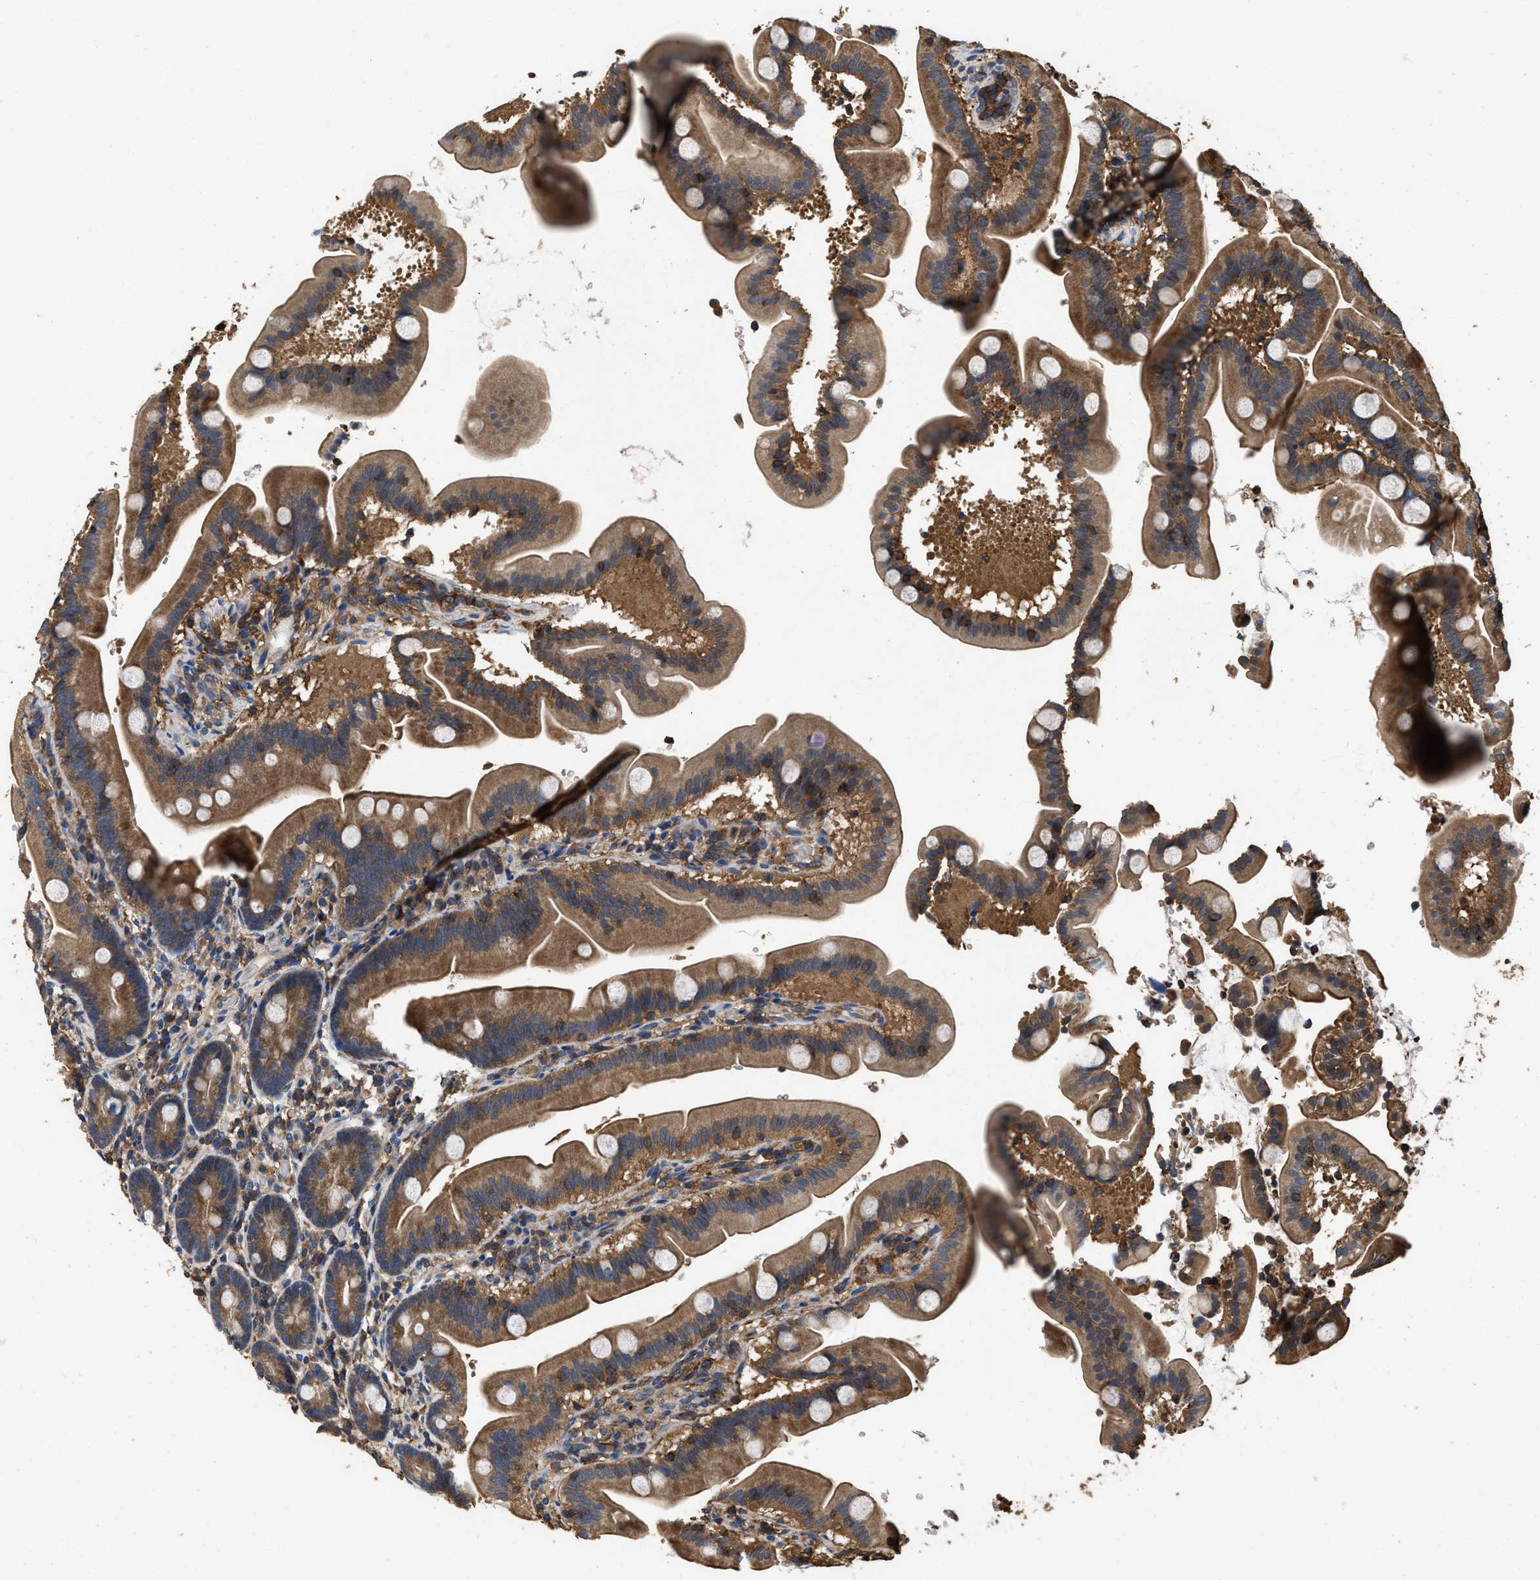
{"staining": {"intensity": "moderate", "quantity": ">75%", "location": "cytoplasmic/membranous"}, "tissue": "duodenum", "cell_type": "Glandular cells", "image_type": "normal", "snomed": [{"axis": "morphology", "description": "Normal tissue, NOS"}, {"axis": "topography", "description": "Duodenum"}], "caption": "Protein analysis of normal duodenum exhibits moderate cytoplasmic/membranous positivity in approximately >75% of glandular cells.", "gene": "LINGO2", "patient": {"sex": "male", "age": 54}}